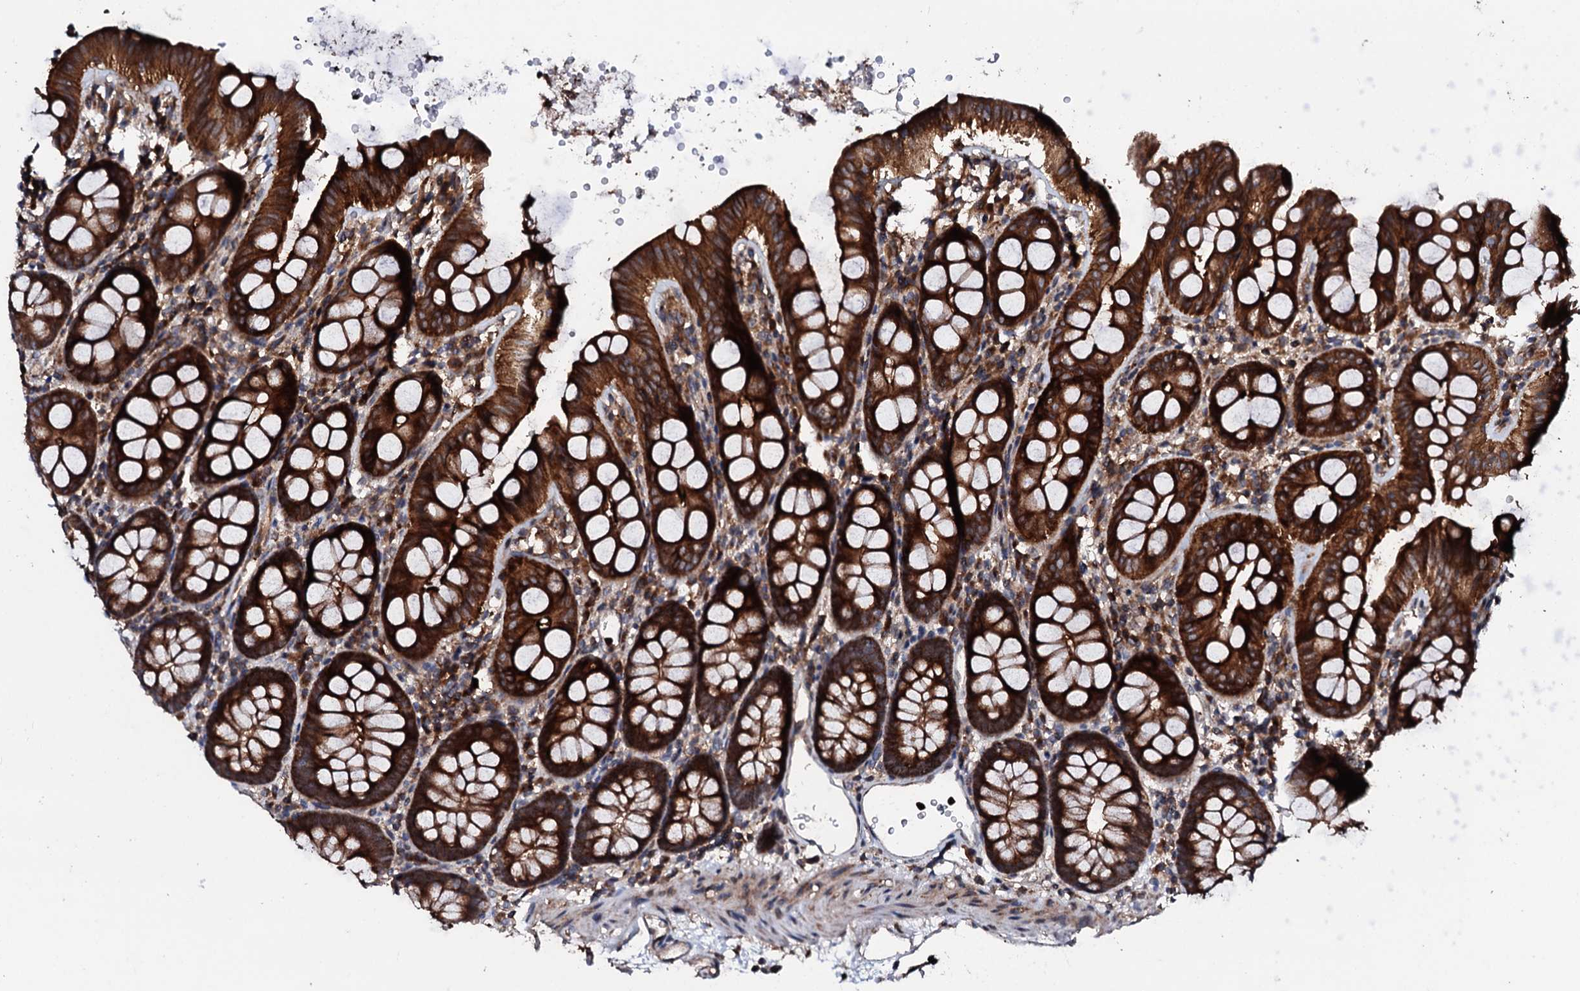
{"staining": {"intensity": "moderate", "quantity": ">75%", "location": "cytoplasmic/membranous"}, "tissue": "colon", "cell_type": "Endothelial cells", "image_type": "normal", "snomed": [{"axis": "morphology", "description": "Normal tissue, NOS"}, {"axis": "topography", "description": "Colon"}], "caption": "Protein staining of normal colon shows moderate cytoplasmic/membranous expression in approximately >75% of endothelial cells.", "gene": "ENSG00000256591", "patient": {"sex": "male", "age": 75}}